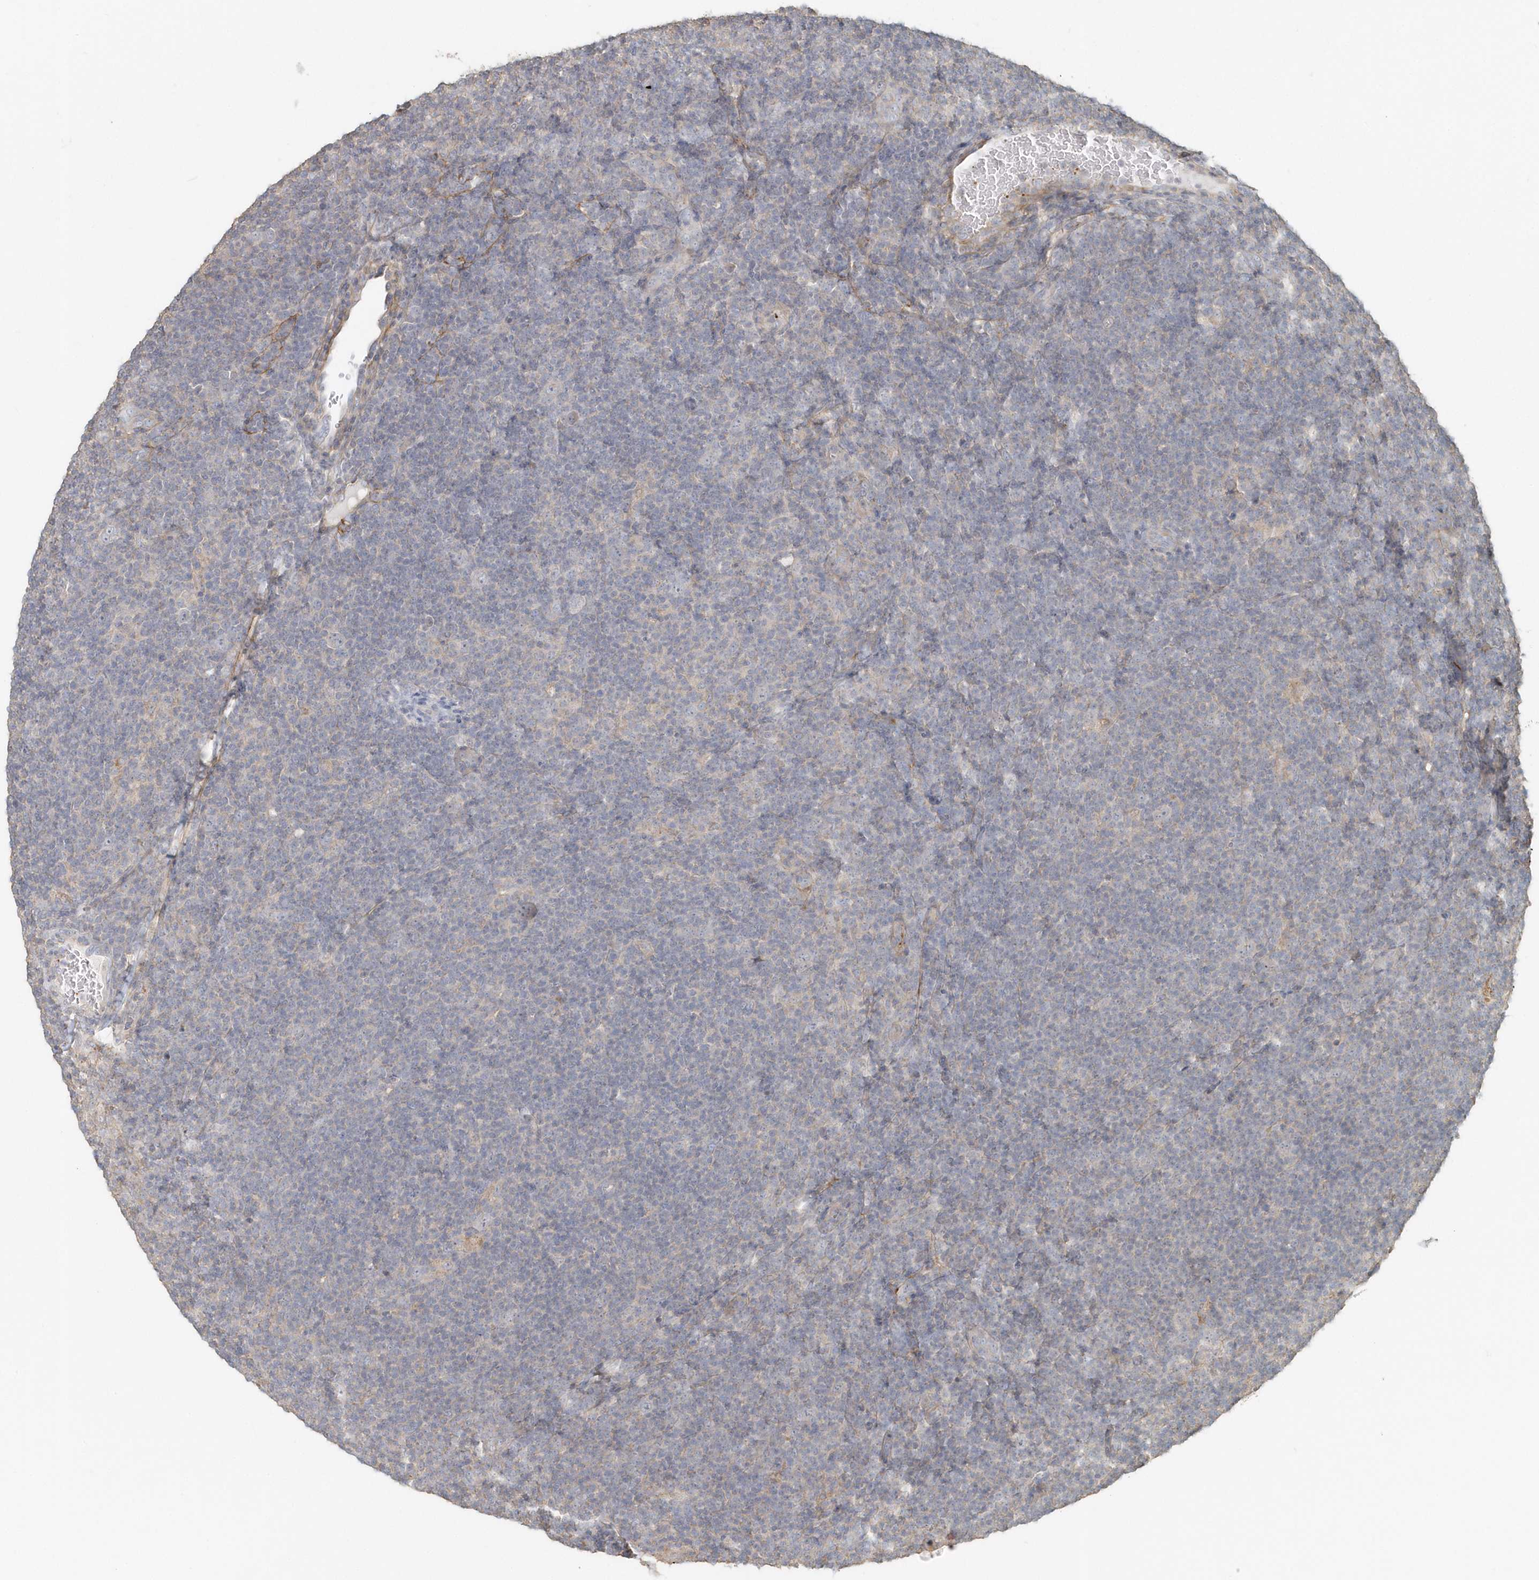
{"staining": {"intensity": "negative", "quantity": "none", "location": "none"}, "tissue": "lymphoma", "cell_type": "Tumor cells", "image_type": "cancer", "snomed": [{"axis": "morphology", "description": "Hodgkin's disease, NOS"}, {"axis": "topography", "description": "Lymph node"}], "caption": "Tumor cells show no significant protein staining in lymphoma. (Stains: DAB IHC with hematoxylin counter stain, Microscopy: brightfield microscopy at high magnification).", "gene": "MMRN1", "patient": {"sex": "female", "age": 57}}